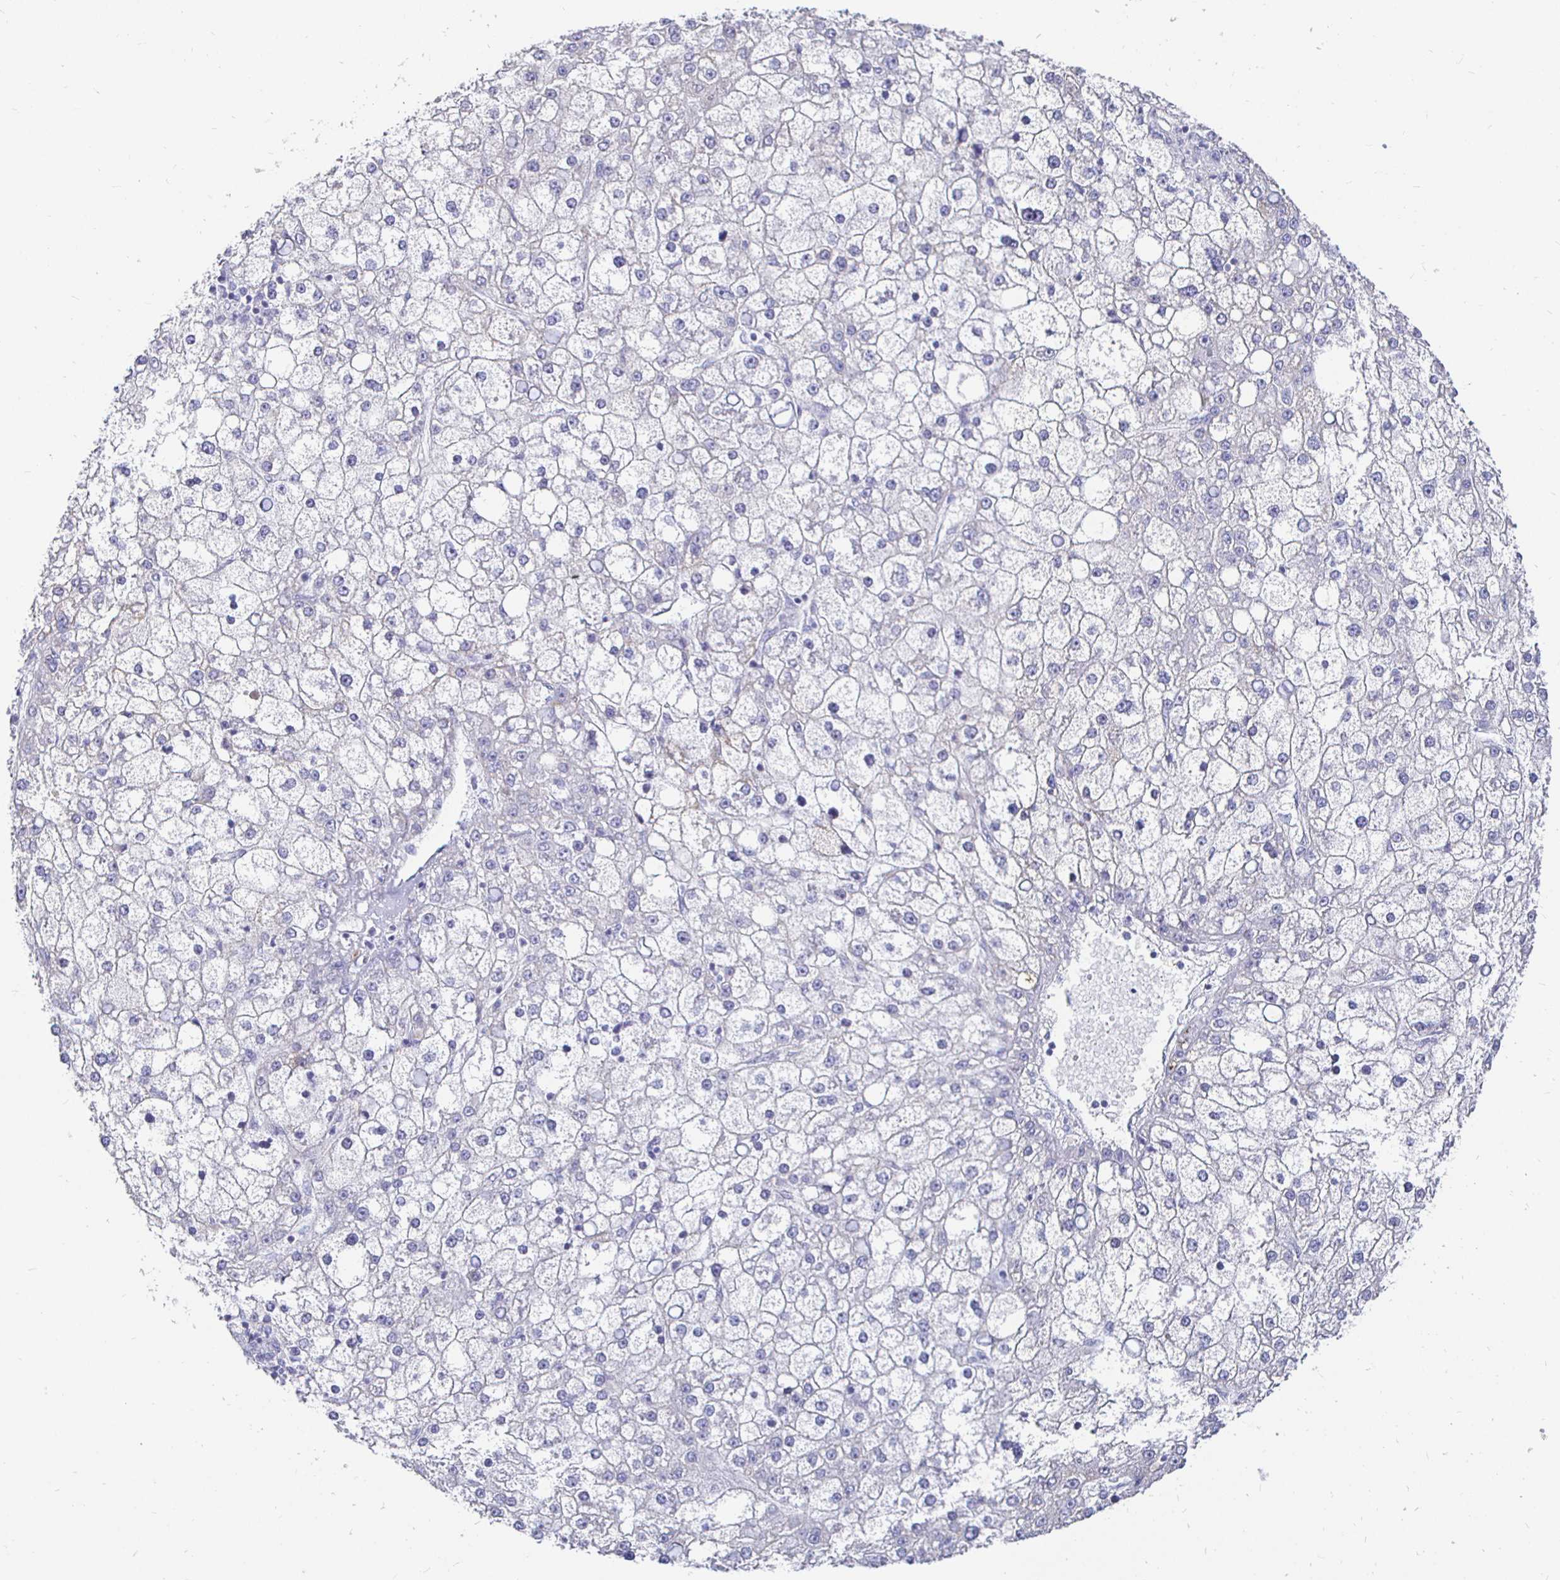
{"staining": {"intensity": "negative", "quantity": "none", "location": "none"}, "tissue": "liver cancer", "cell_type": "Tumor cells", "image_type": "cancer", "snomed": [{"axis": "morphology", "description": "Carcinoma, Hepatocellular, NOS"}, {"axis": "topography", "description": "Liver"}], "caption": "DAB (3,3'-diaminobenzidine) immunohistochemical staining of hepatocellular carcinoma (liver) displays no significant staining in tumor cells.", "gene": "CR2", "patient": {"sex": "male", "age": 67}}